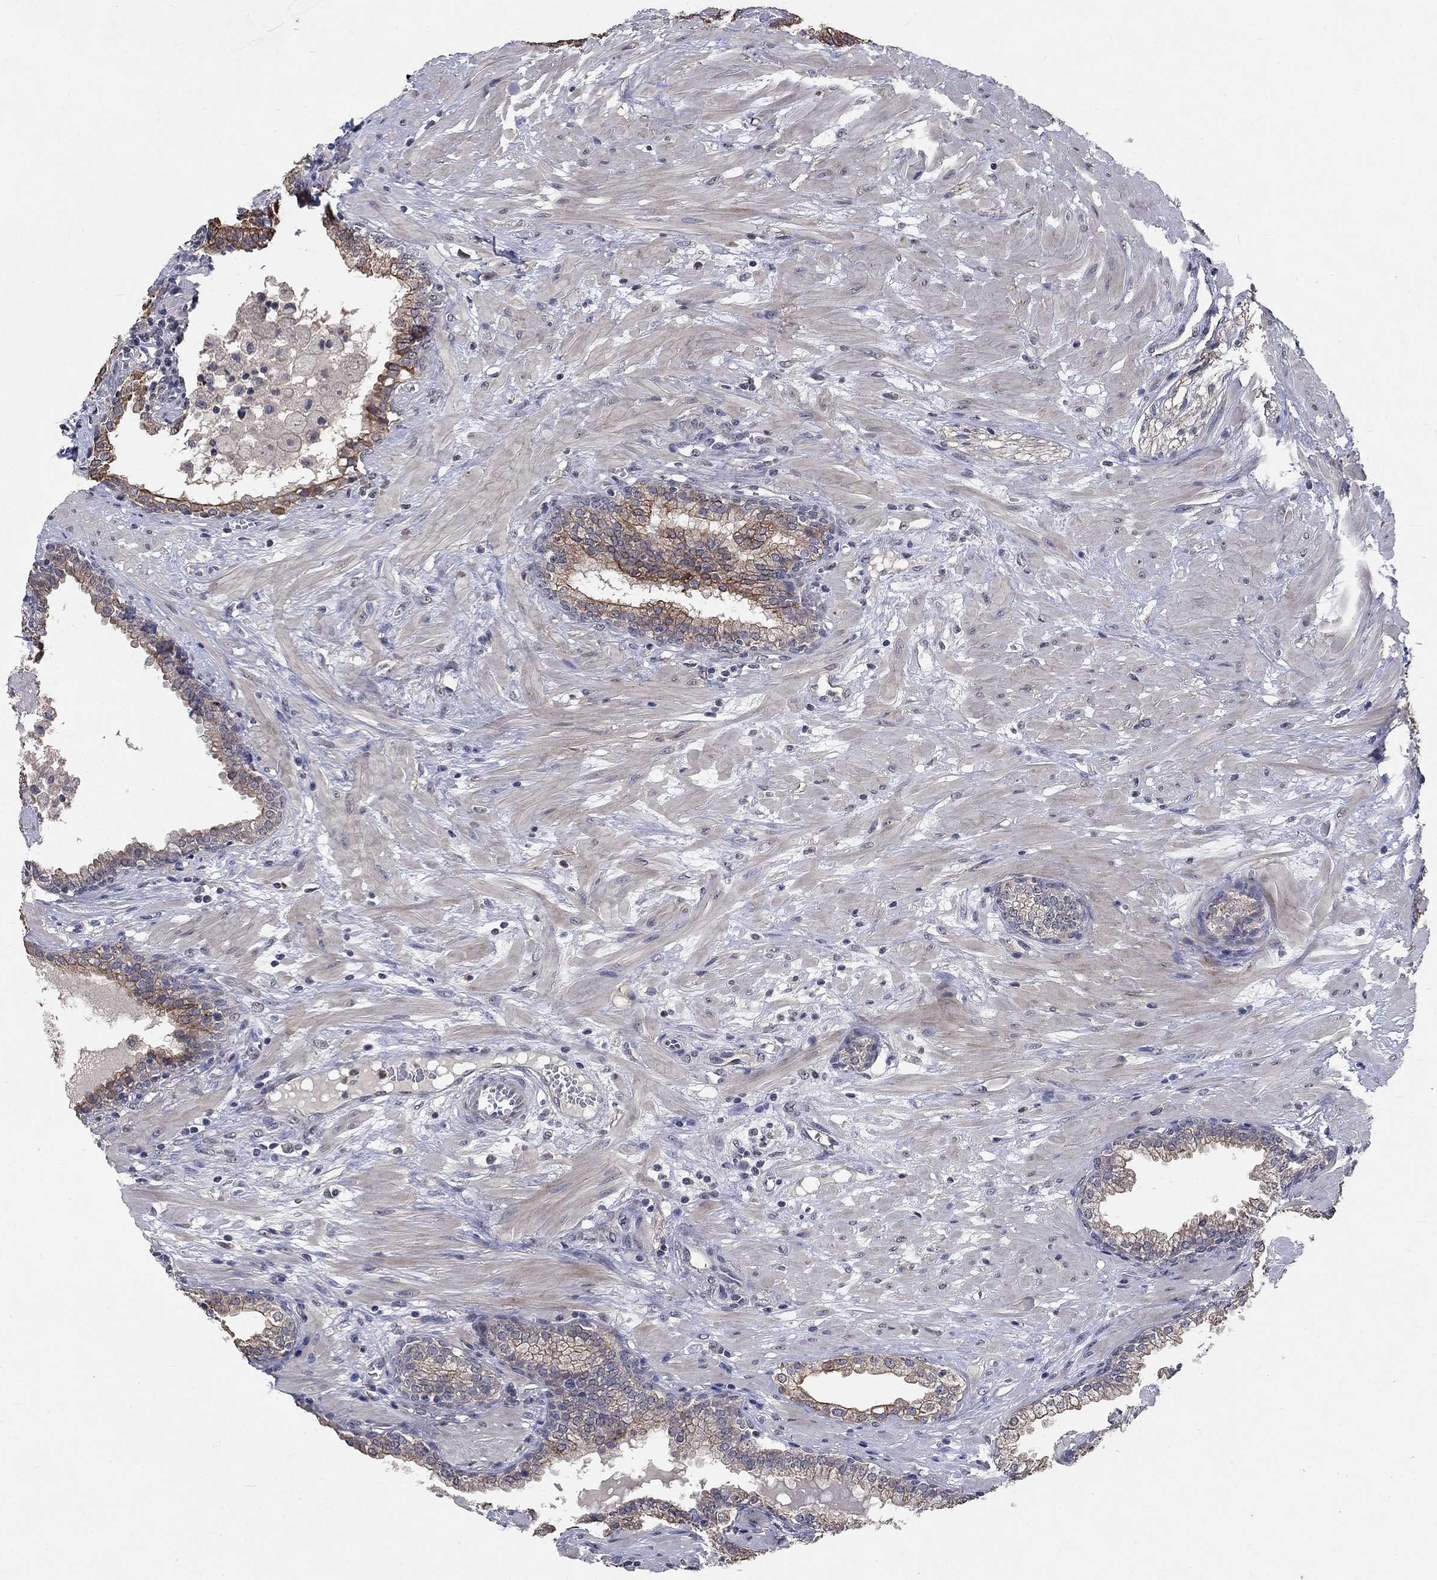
{"staining": {"intensity": "moderate", "quantity": "<25%", "location": "cytoplasmic/membranous"}, "tissue": "prostate", "cell_type": "Glandular cells", "image_type": "normal", "snomed": [{"axis": "morphology", "description": "Normal tissue, NOS"}, {"axis": "topography", "description": "Prostate"}], "caption": "Prostate stained with DAB immunohistochemistry displays low levels of moderate cytoplasmic/membranous staining in about <25% of glandular cells. (DAB (3,3'-diaminobenzidine) IHC with brightfield microscopy, high magnification).", "gene": "CHST5", "patient": {"sex": "male", "age": 64}}